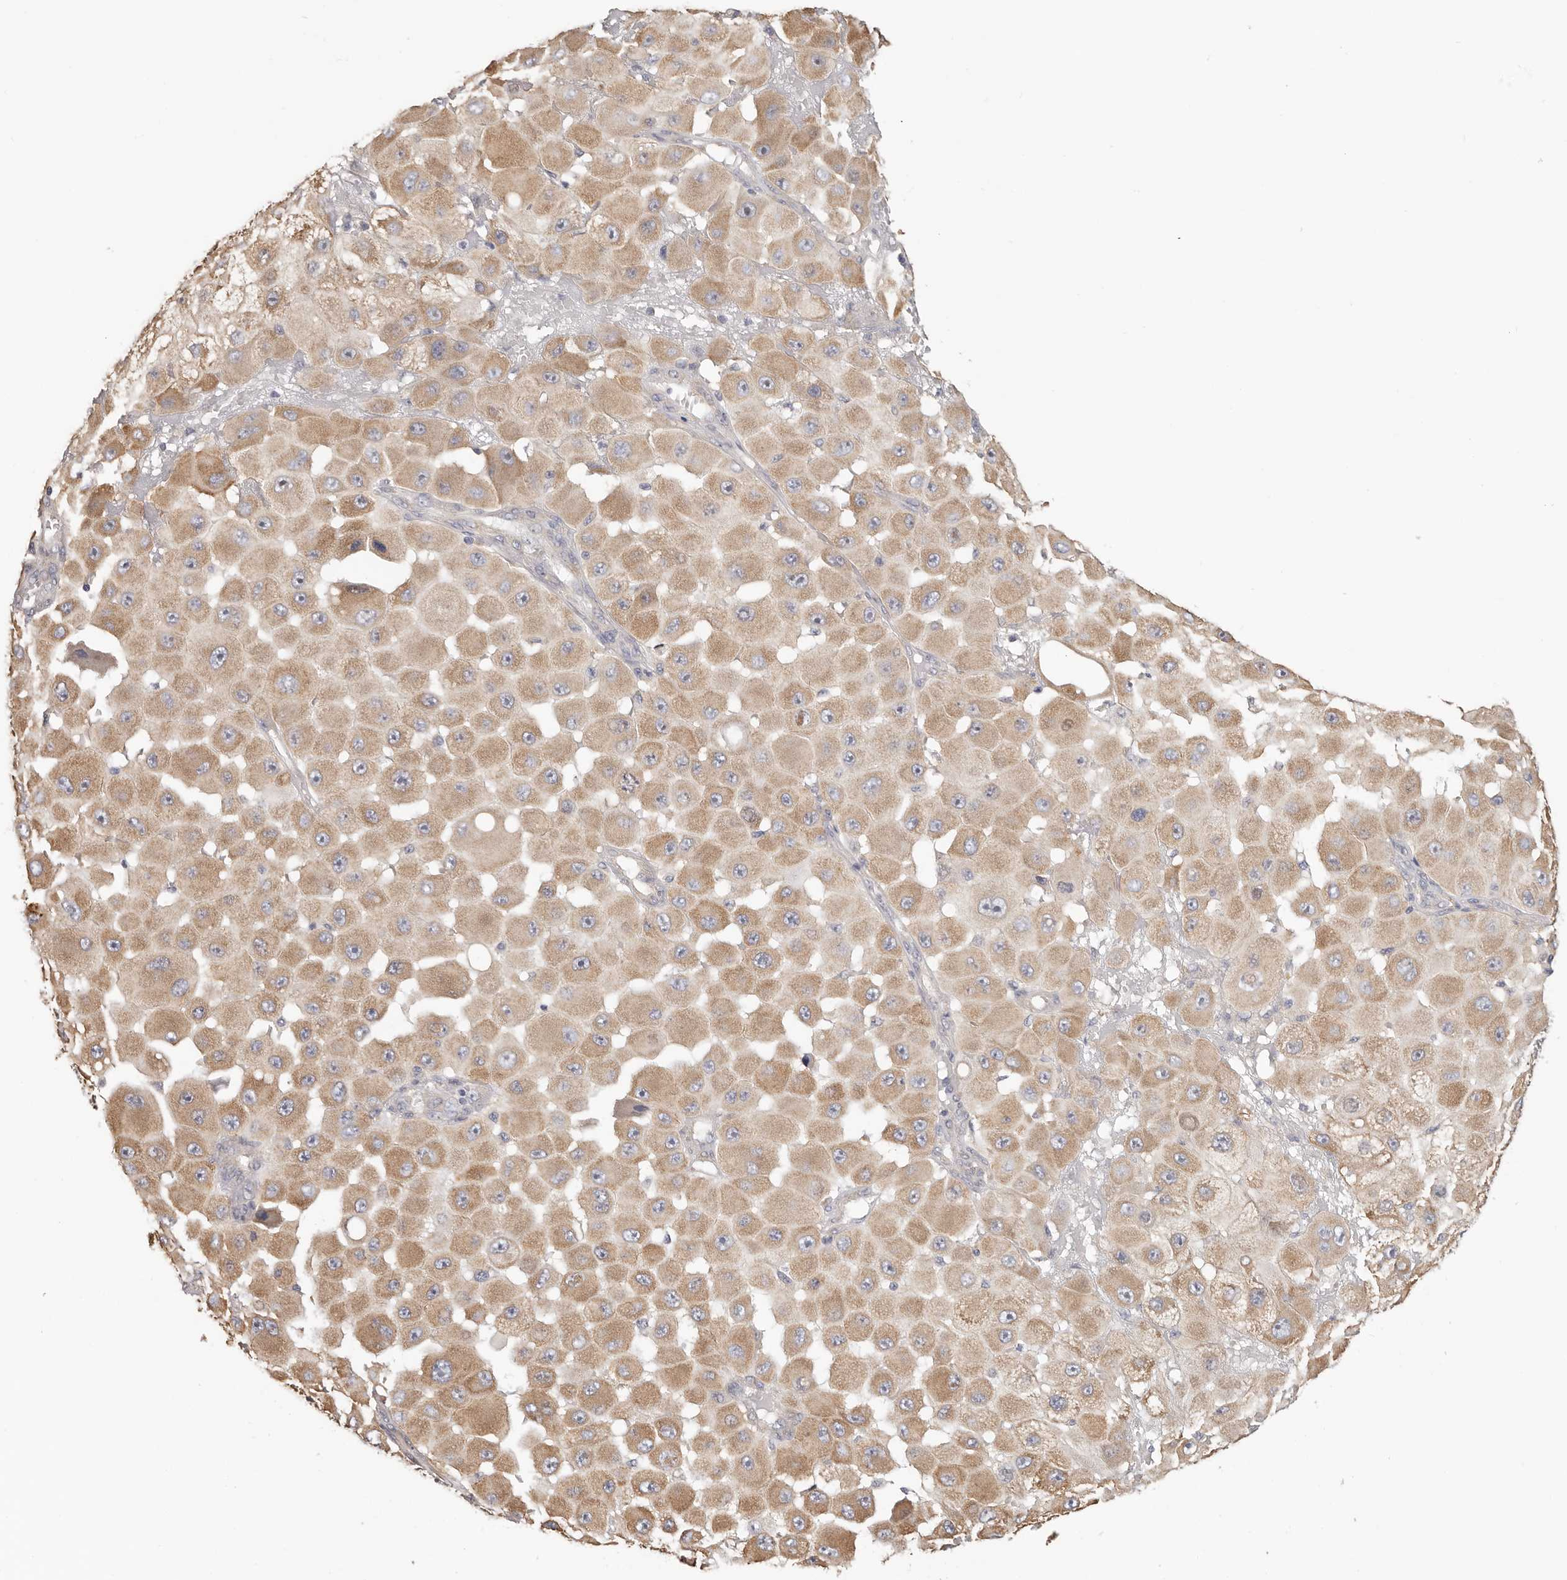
{"staining": {"intensity": "moderate", "quantity": ">75%", "location": "cytoplasmic/membranous"}, "tissue": "melanoma", "cell_type": "Tumor cells", "image_type": "cancer", "snomed": [{"axis": "morphology", "description": "Malignant melanoma, NOS"}, {"axis": "topography", "description": "Skin"}], "caption": "IHC histopathology image of neoplastic tissue: human melanoma stained using IHC reveals medium levels of moderate protein expression localized specifically in the cytoplasmic/membranous of tumor cells, appearing as a cytoplasmic/membranous brown color.", "gene": "AFDN", "patient": {"sex": "female", "age": 81}}